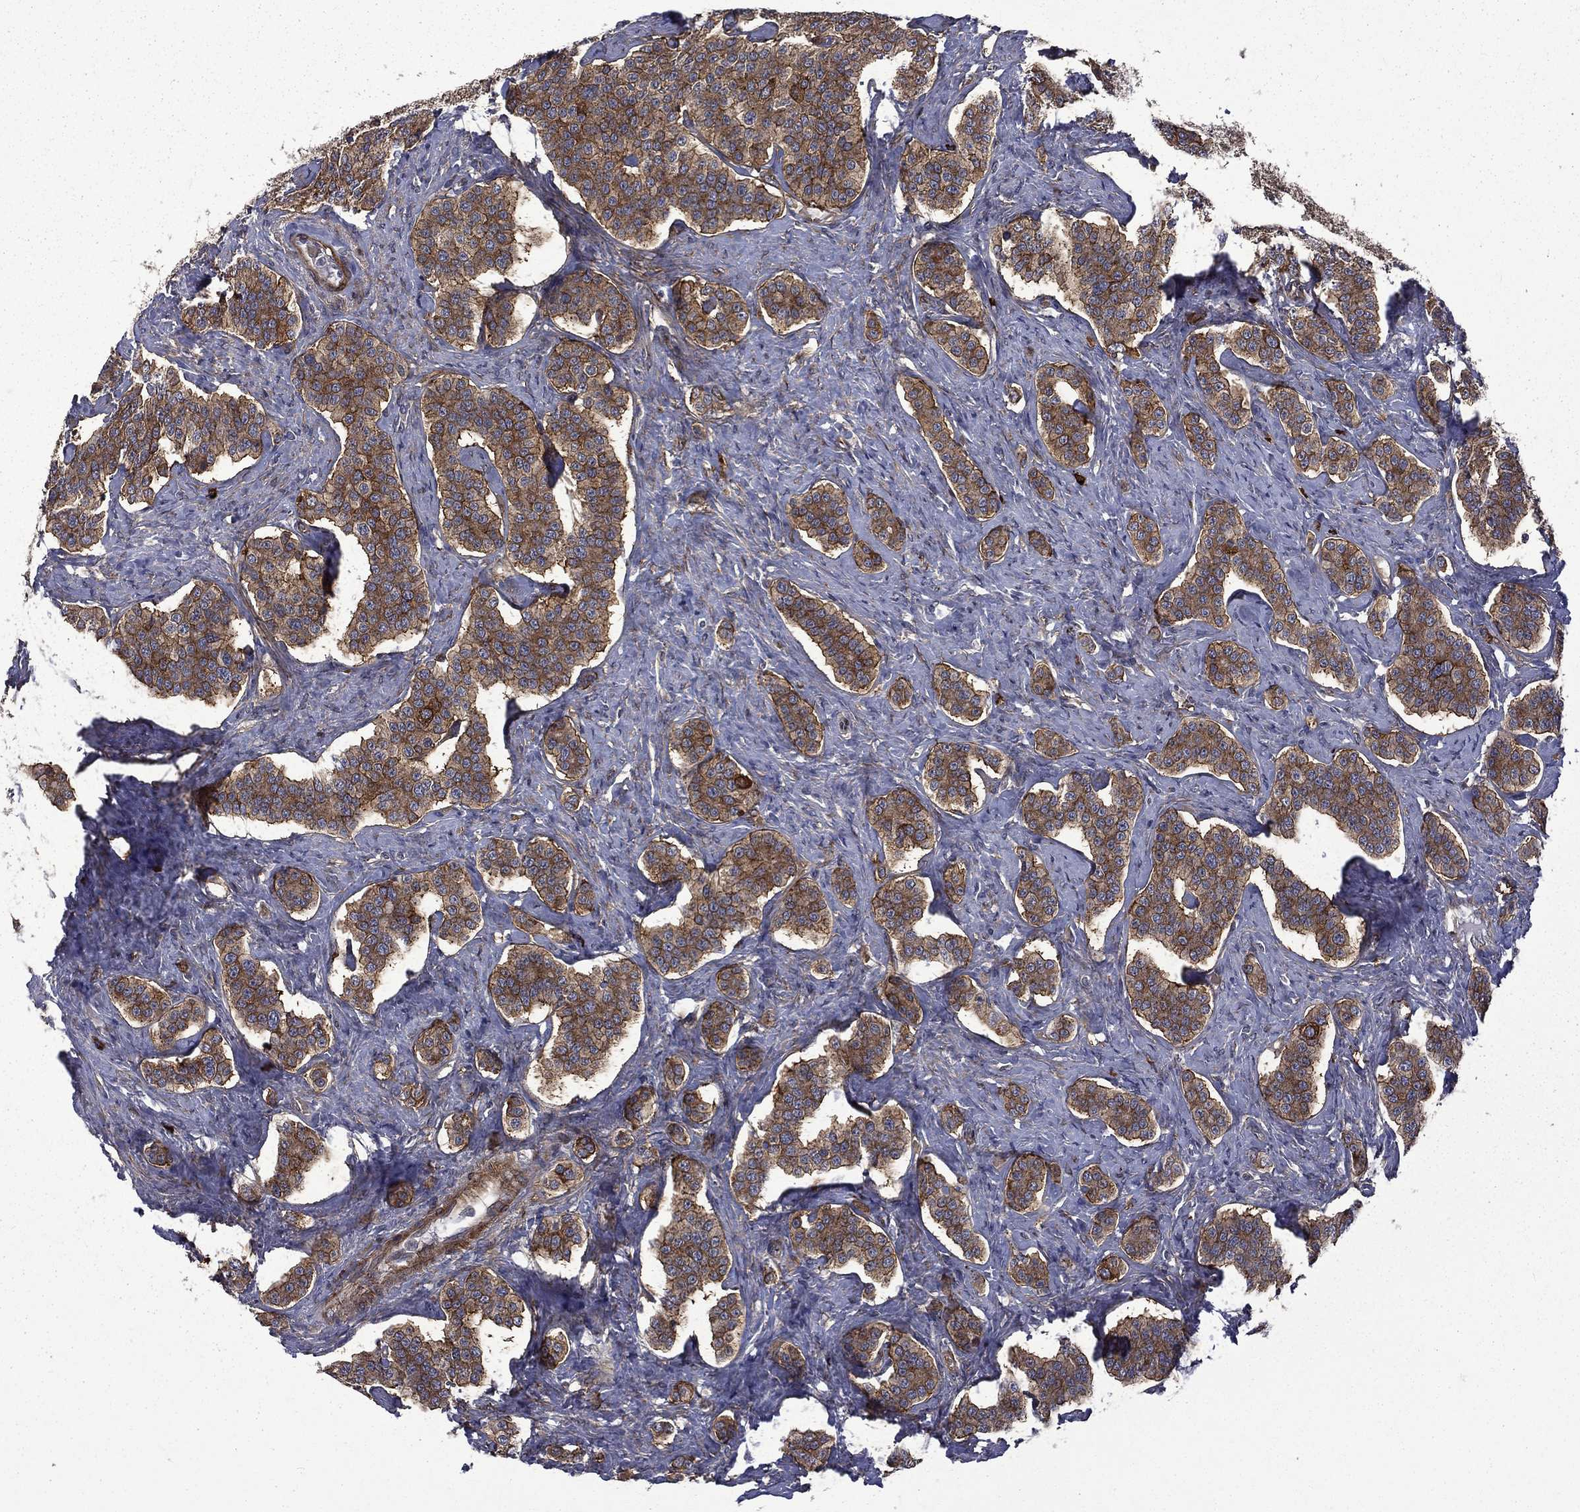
{"staining": {"intensity": "strong", "quantity": ">75%", "location": "cytoplasmic/membranous"}, "tissue": "carcinoid", "cell_type": "Tumor cells", "image_type": "cancer", "snomed": [{"axis": "morphology", "description": "Carcinoid, malignant, NOS"}, {"axis": "topography", "description": "Small intestine"}], "caption": "A high amount of strong cytoplasmic/membranous positivity is appreciated in about >75% of tumor cells in carcinoid tissue.", "gene": "PPFIBP1", "patient": {"sex": "female", "age": 58}}